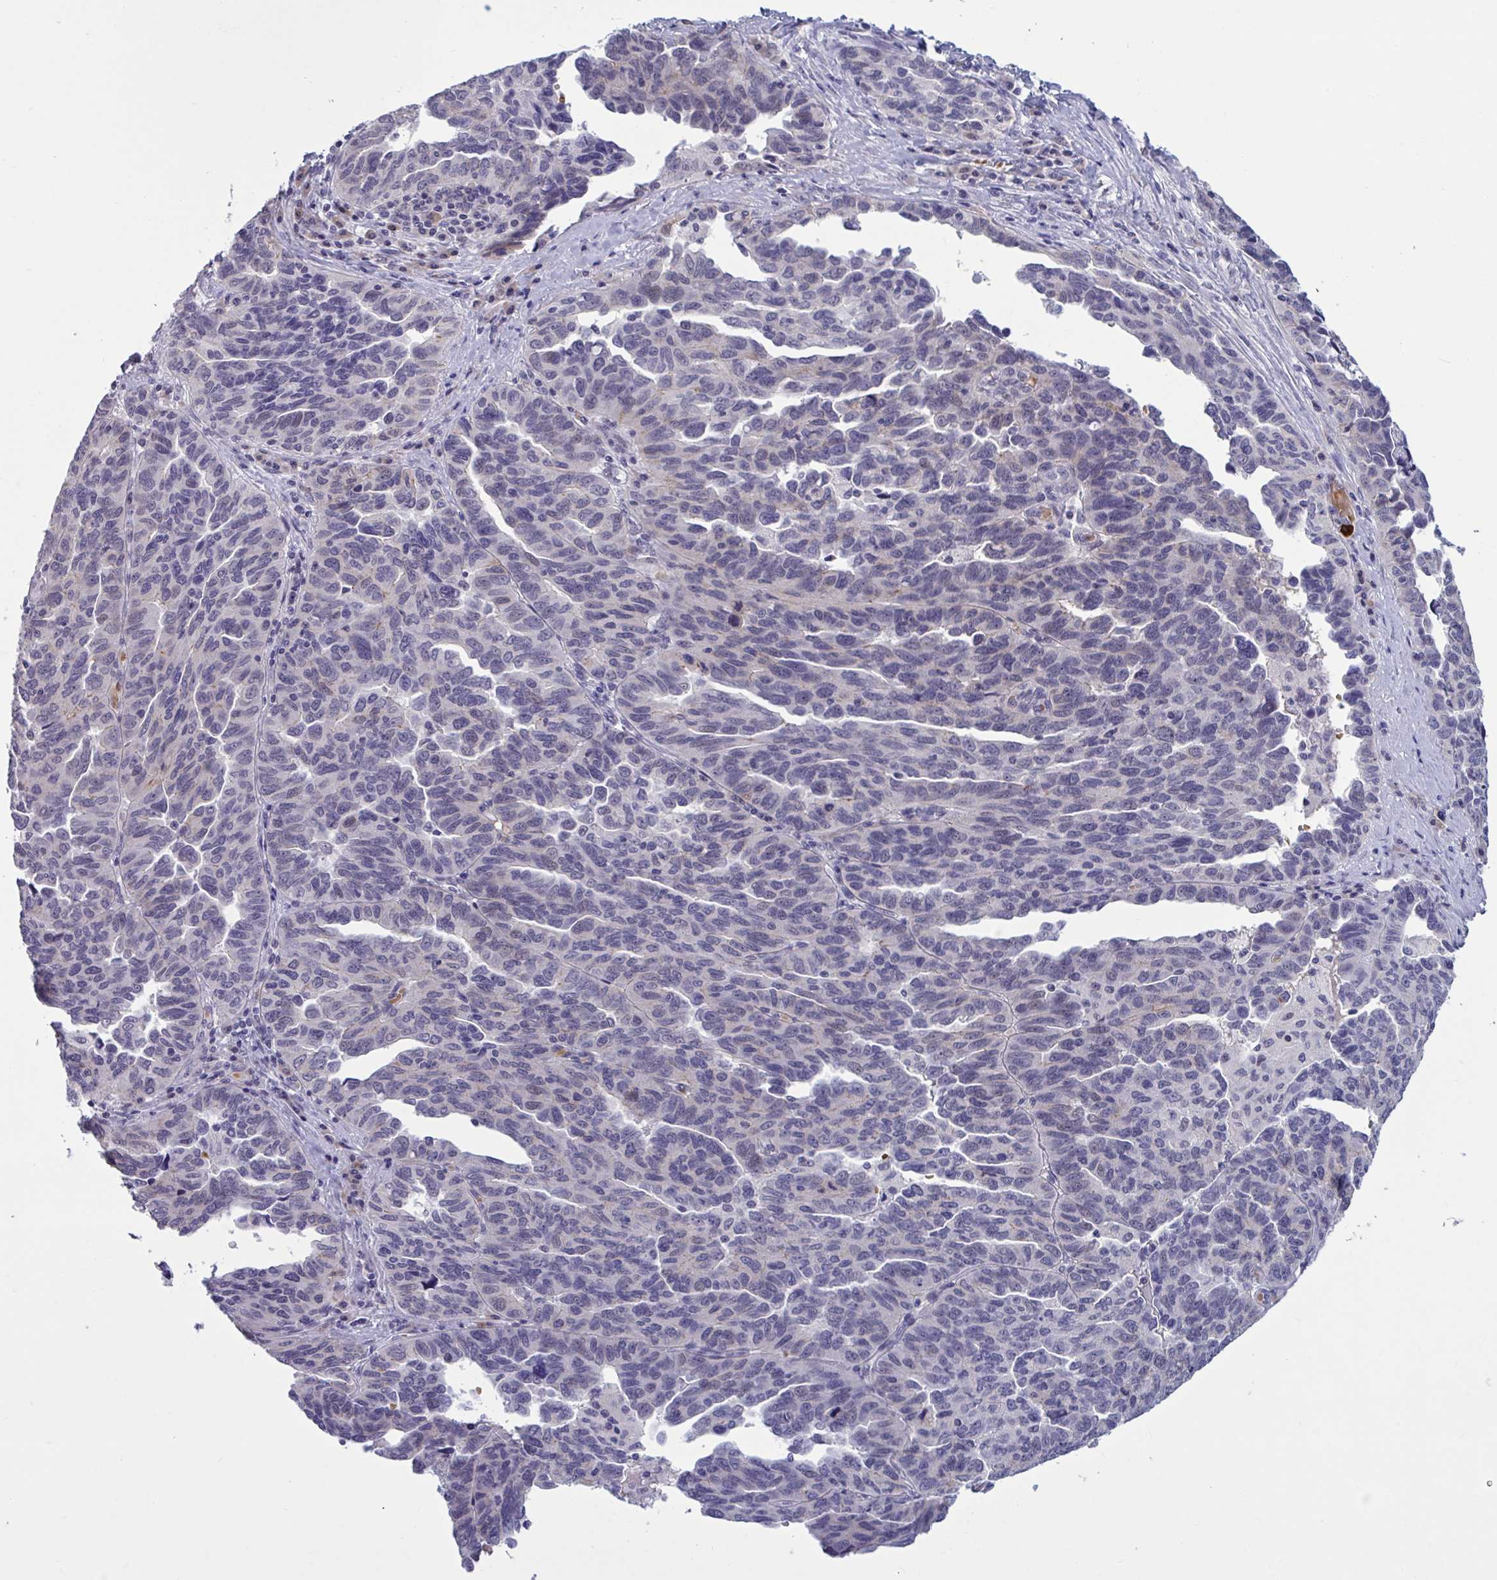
{"staining": {"intensity": "weak", "quantity": "<25%", "location": "cytoplasmic/membranous"}, "tissue": "ovarian cancer", "cell_type": "Tumor cells", "image_type": "cancer", "snomed": [{"axis": "morphology", "description": "Cystadenocarcinoma, serous, NOS"}, {"axis": "topography", "description": "Ovary"}], "caption": "Immunohistochemistry image of neoplastic tissue: human ovarian cancer stained with DAB exhibits no significant protein expression in tumor cells.", "gene": "CNGB3", "patient": {"sex": "female", "age": 64}}